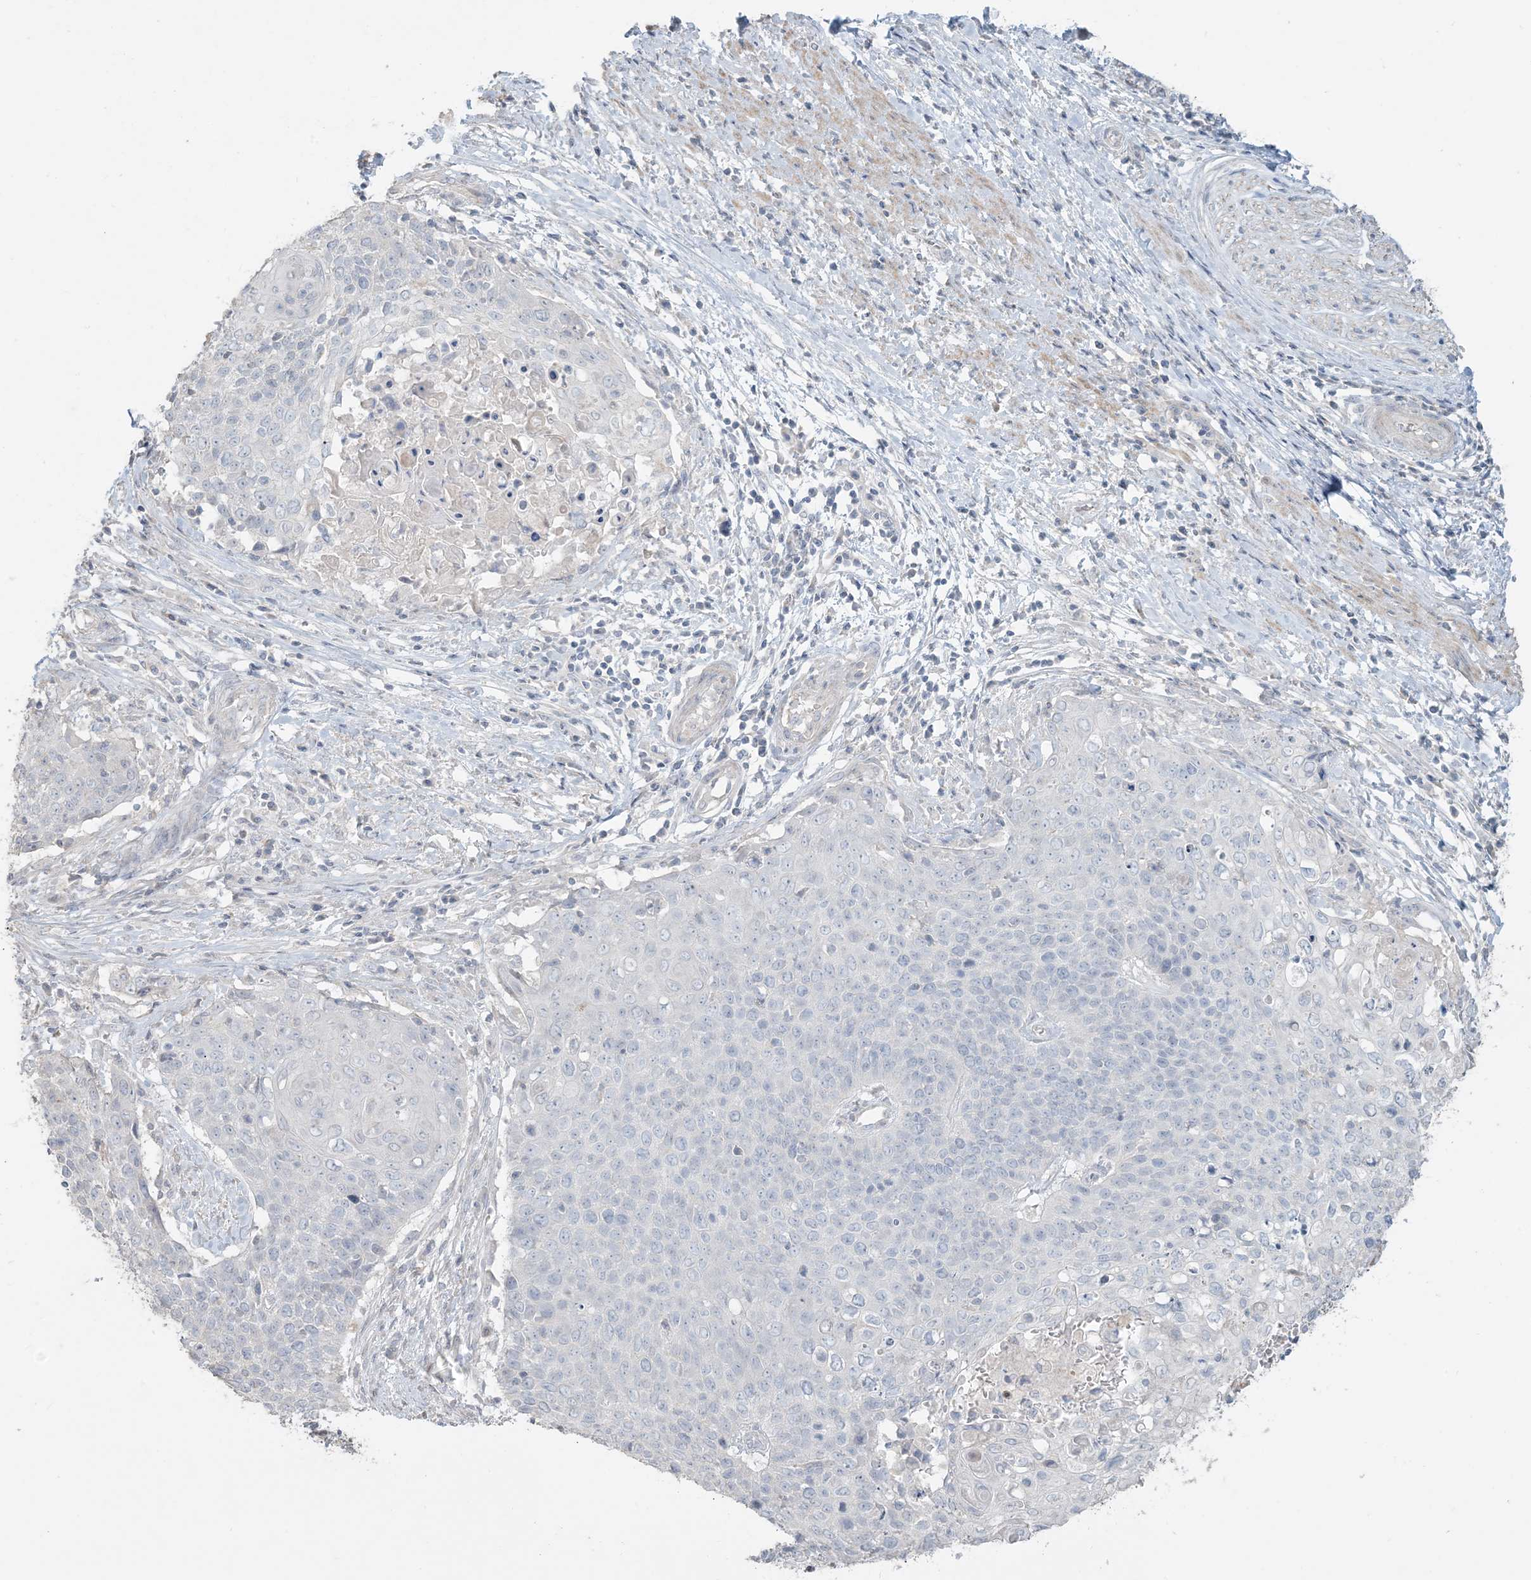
{"staining": {"intensity": "negative", "quantity": "none", "location": "none"}, "tissue": "cervical cancer", "cell_type": "Tumor cells", "image_type": "cancer", "snomed": [{"axis": "morphology", "description": "Squamous cell carcinoma, NOS"}, {"axis": "topography", "description": "Cervix"}], "caption": "Immunohistochemistry (IHC) micrograph of neoplastic tissue: human squamous cell carcinoma (cervical) stained with DAB exhibits no significant protein expression in tumor cells.", "gene": "NPHS2", "patient": {"sex": "female", "age": 39}}